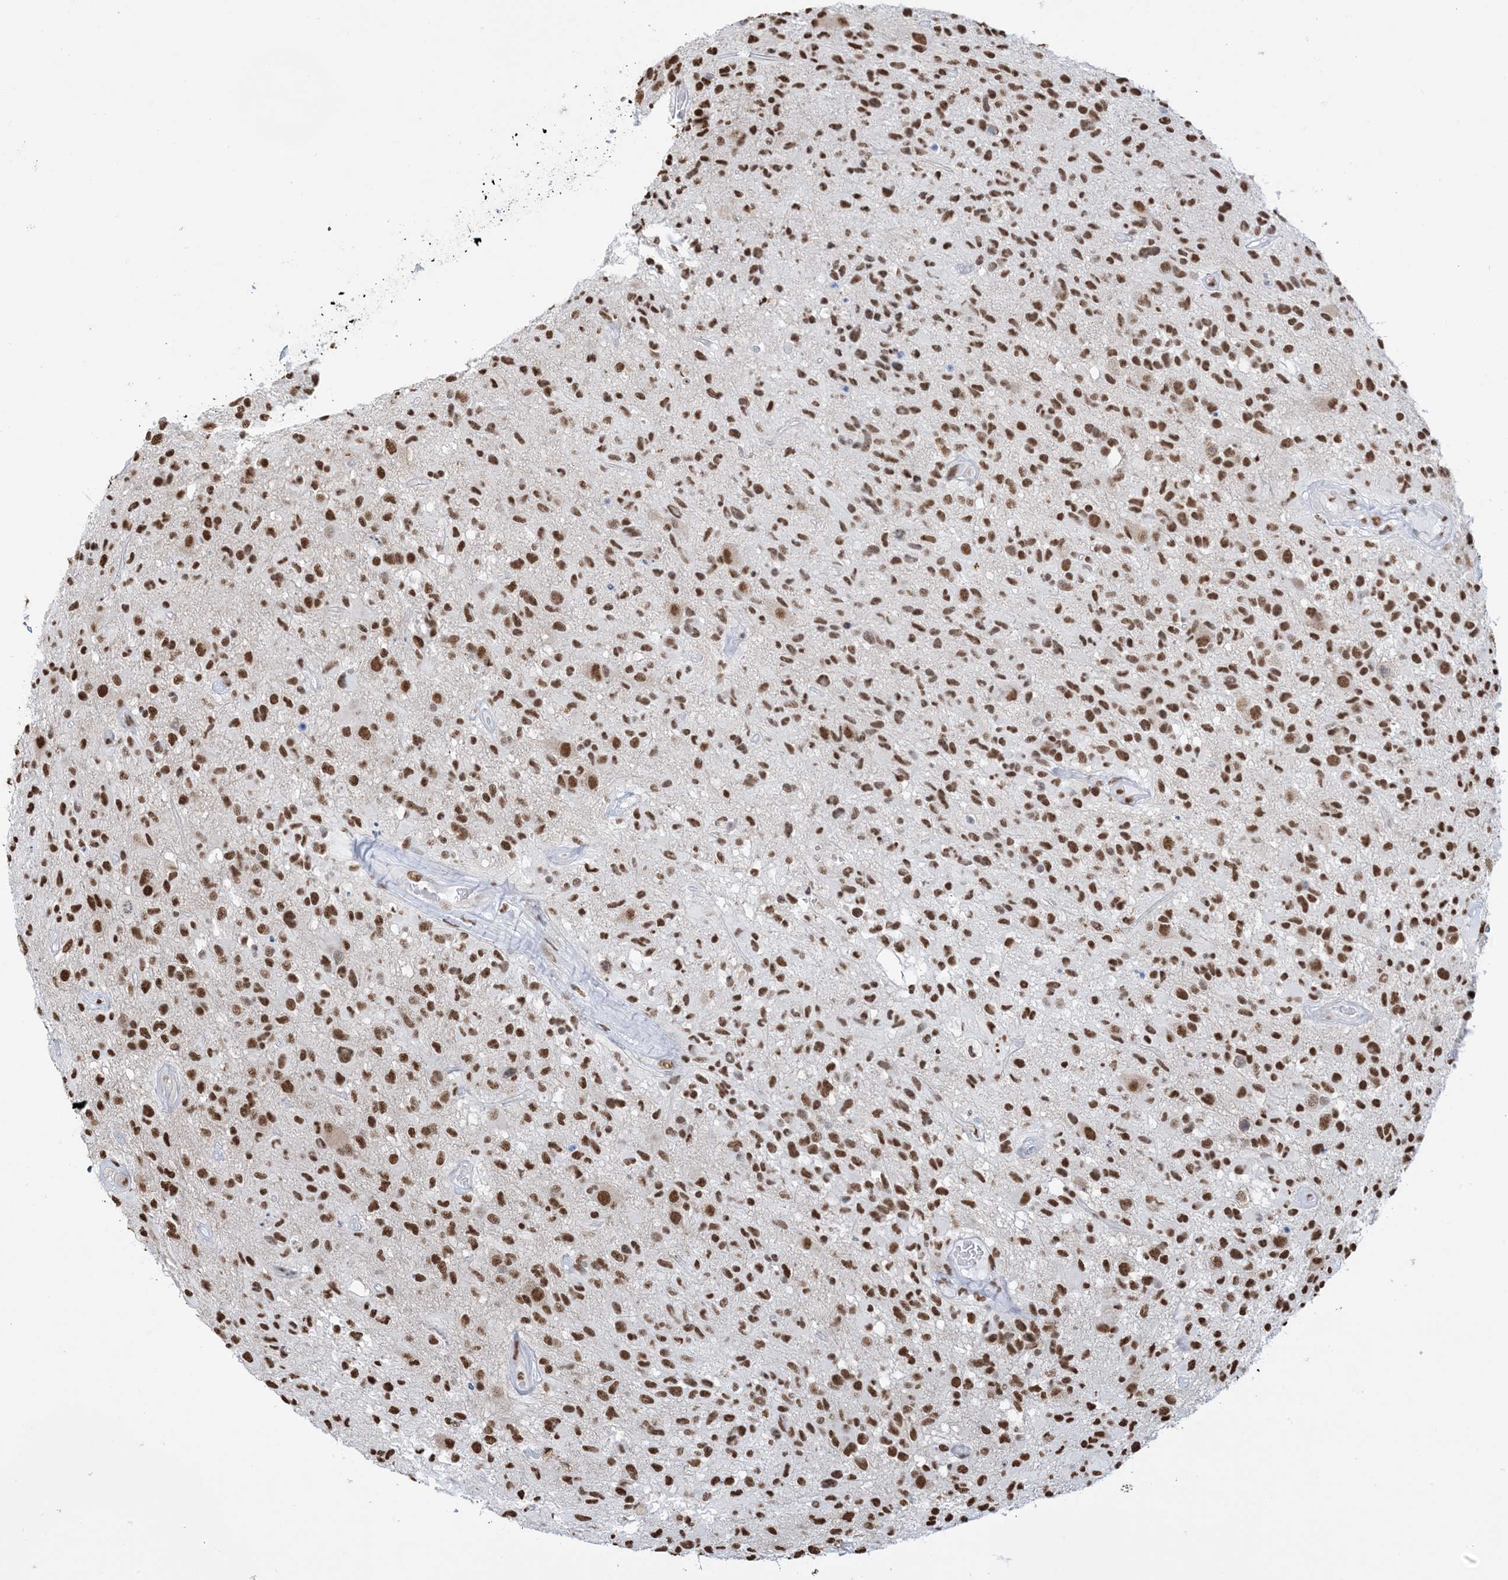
{"staining": {"intensity": "strong", "quantity": ">75%", "location": "nuclear"}, "tissue": "glioma", "cell_type": "Tumor cells", "image_type": "cancer", "snomed": [{"axis": "morphology", "description": "Glioma, malignant, High grade"}, {"axis": "morphology", "description": "Glioblastoma, NOS"}, {"axis": "topography", "description": "Brain"}], "caption": "Tumor cells display high levels of strong nuclear staining in about >75% of cells in glioma.", "gene": "ZNF792", "patient": {"sex": "male", "age": 60}}